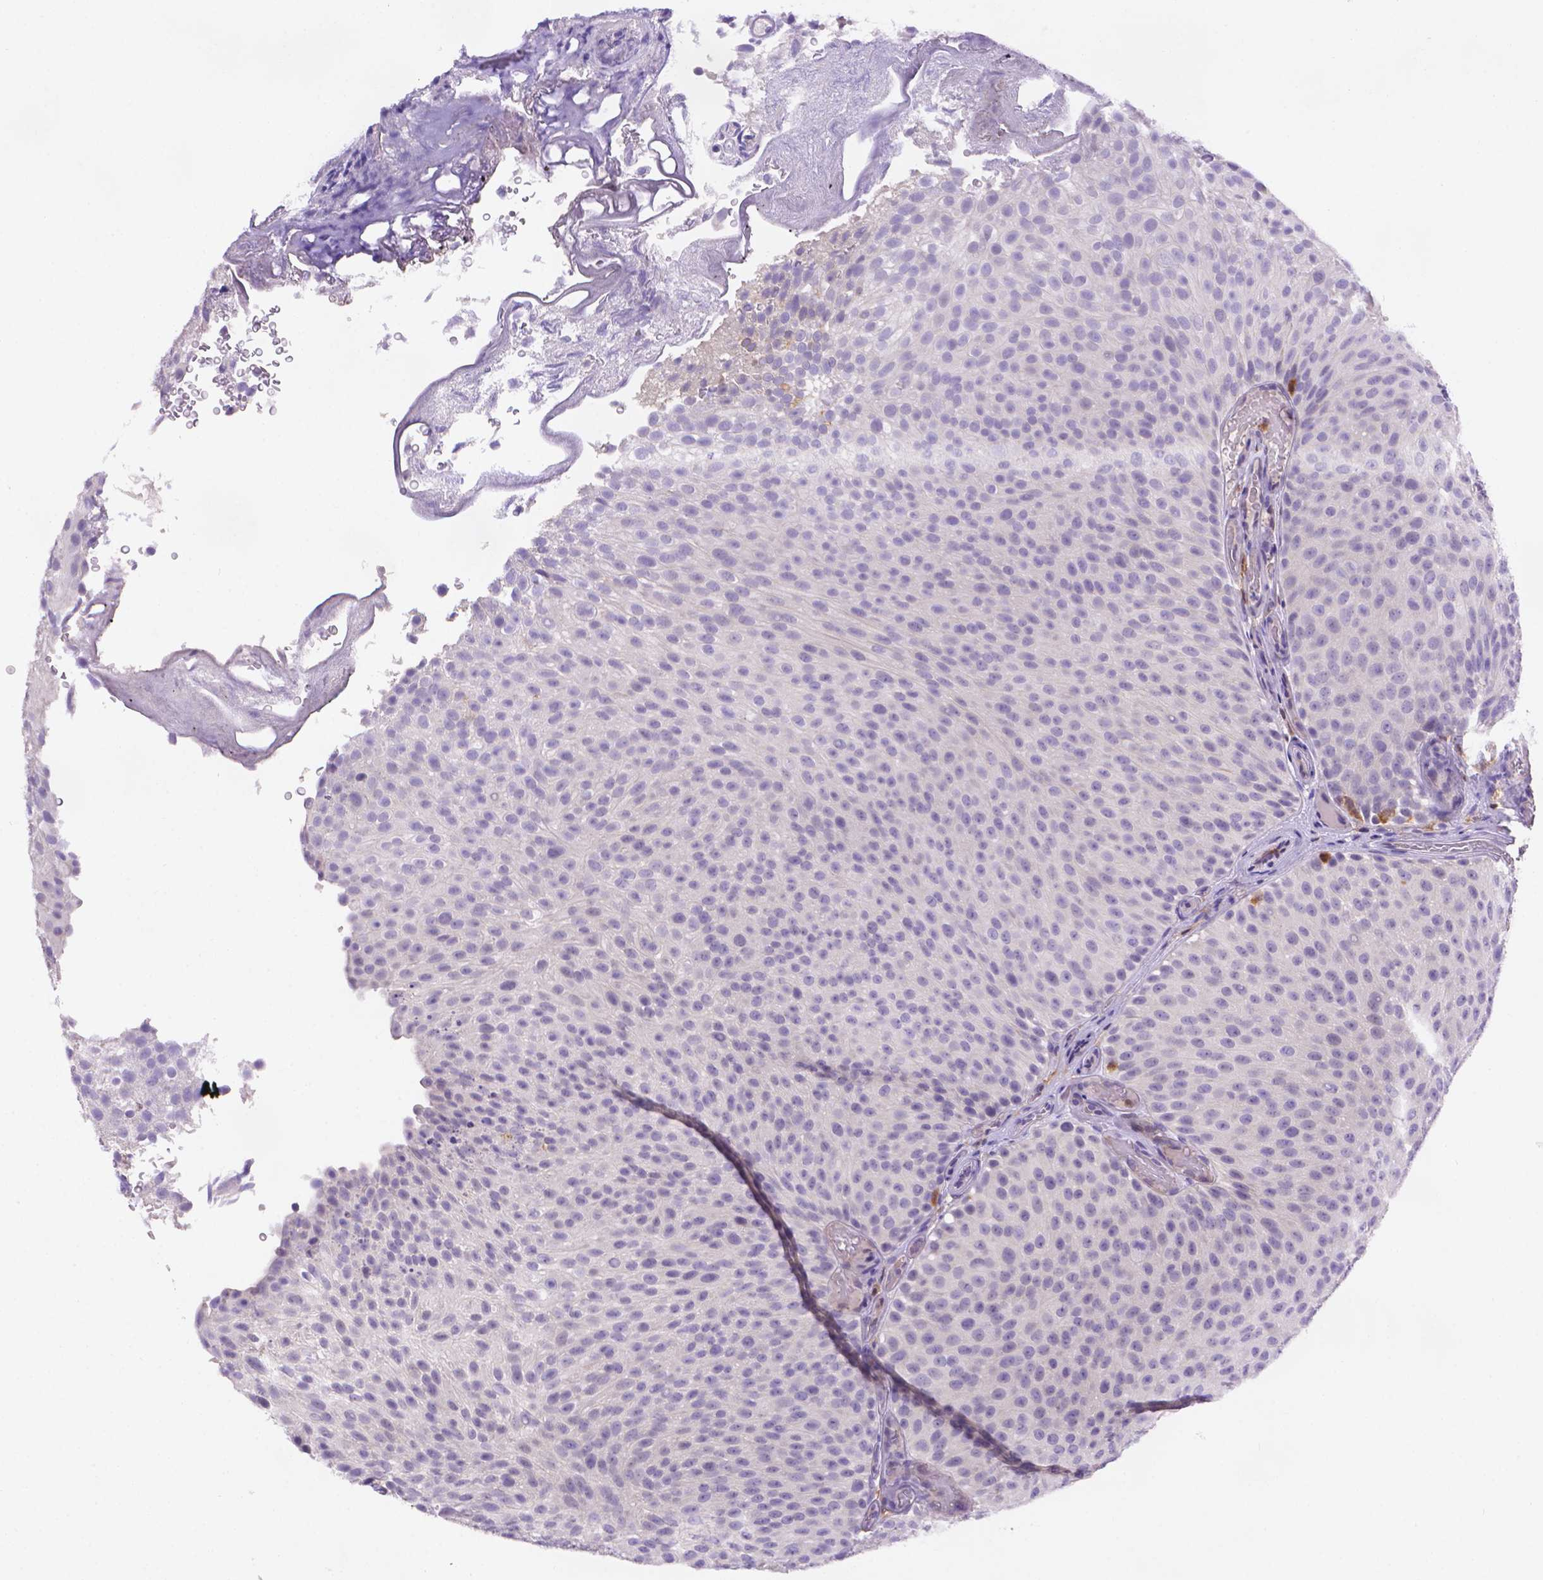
{"staining": {"intensity": "negative", "quantity": "none", "location": "none"}, "tissue": "urothelial cancer", "cell_type": "Tumor cells", "image_type": "cancer", "snomed": [{"axis": "morphology", "description": "Urothelial carcinoma, Low grade"}, {"axis": "topography", "description": "Urinary bladder"}], "caption": "The histopathology image shows no significant staining in tumor cells of urothelial cancer. (Brightfield microscopy of DAB IHC at high magnification).", "gene": "FGD2", "patient": {"sex": "male", "age": 78}}